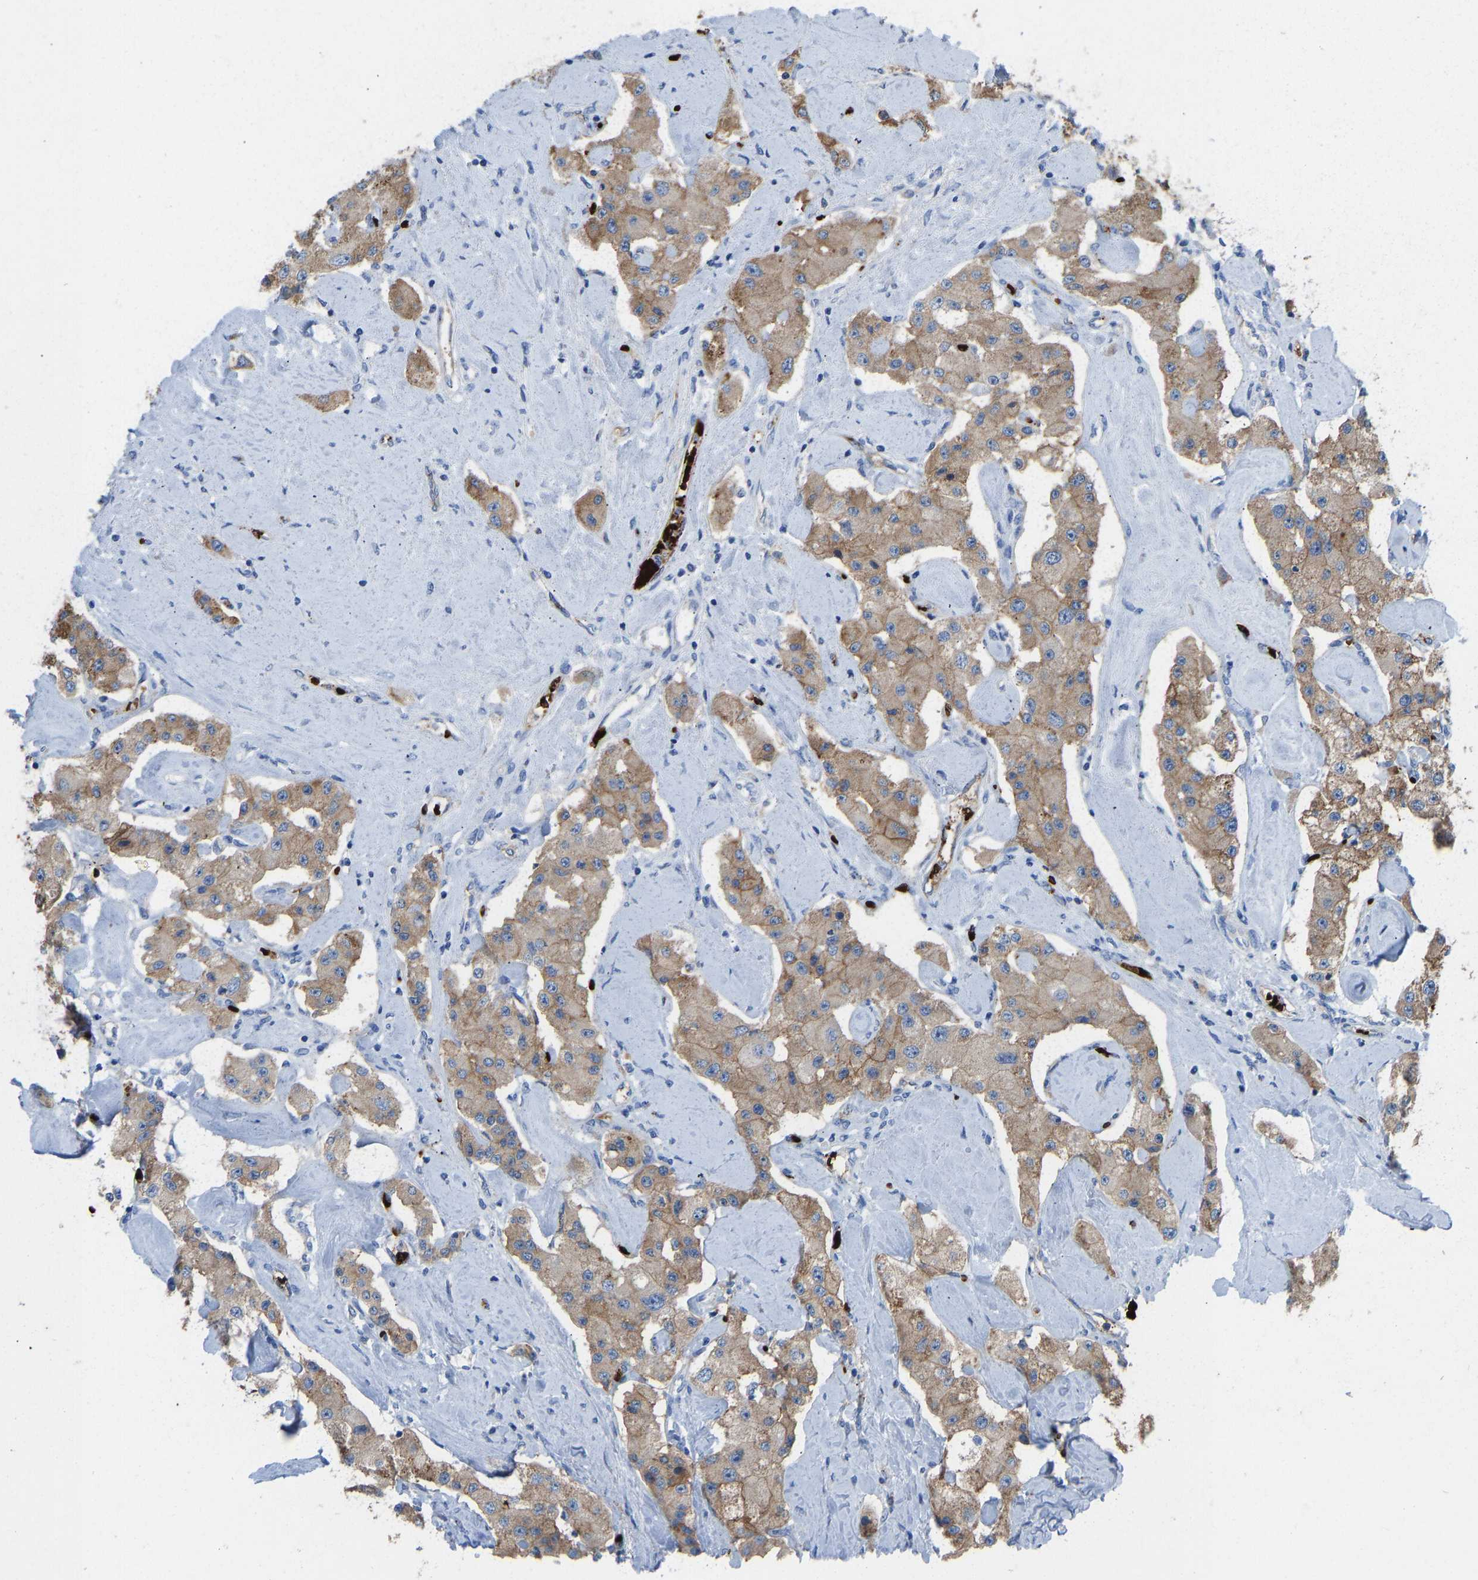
{"staining": {"intensity": "moderate", "quantity": ">75%", "location": "cytoplasmic/membranous"}, "tissue": "carcinoid", "cell_type": "Tumor cells", "image_type": "cancer", "snomed": [{"axis": "morphology", "description": "Carcinoid, malignant, NOS"}, {"axis": "topography", "description": "Pancreas"}], "caption": "This photomicrograph exhibits IHC staining of malignant carcinoid, with medium moderate cytoplasmic/membranous staining in approximately >75% of tumor cells.", "gene": "PIGS", "patient": {"sex": "male", "age": 41}}